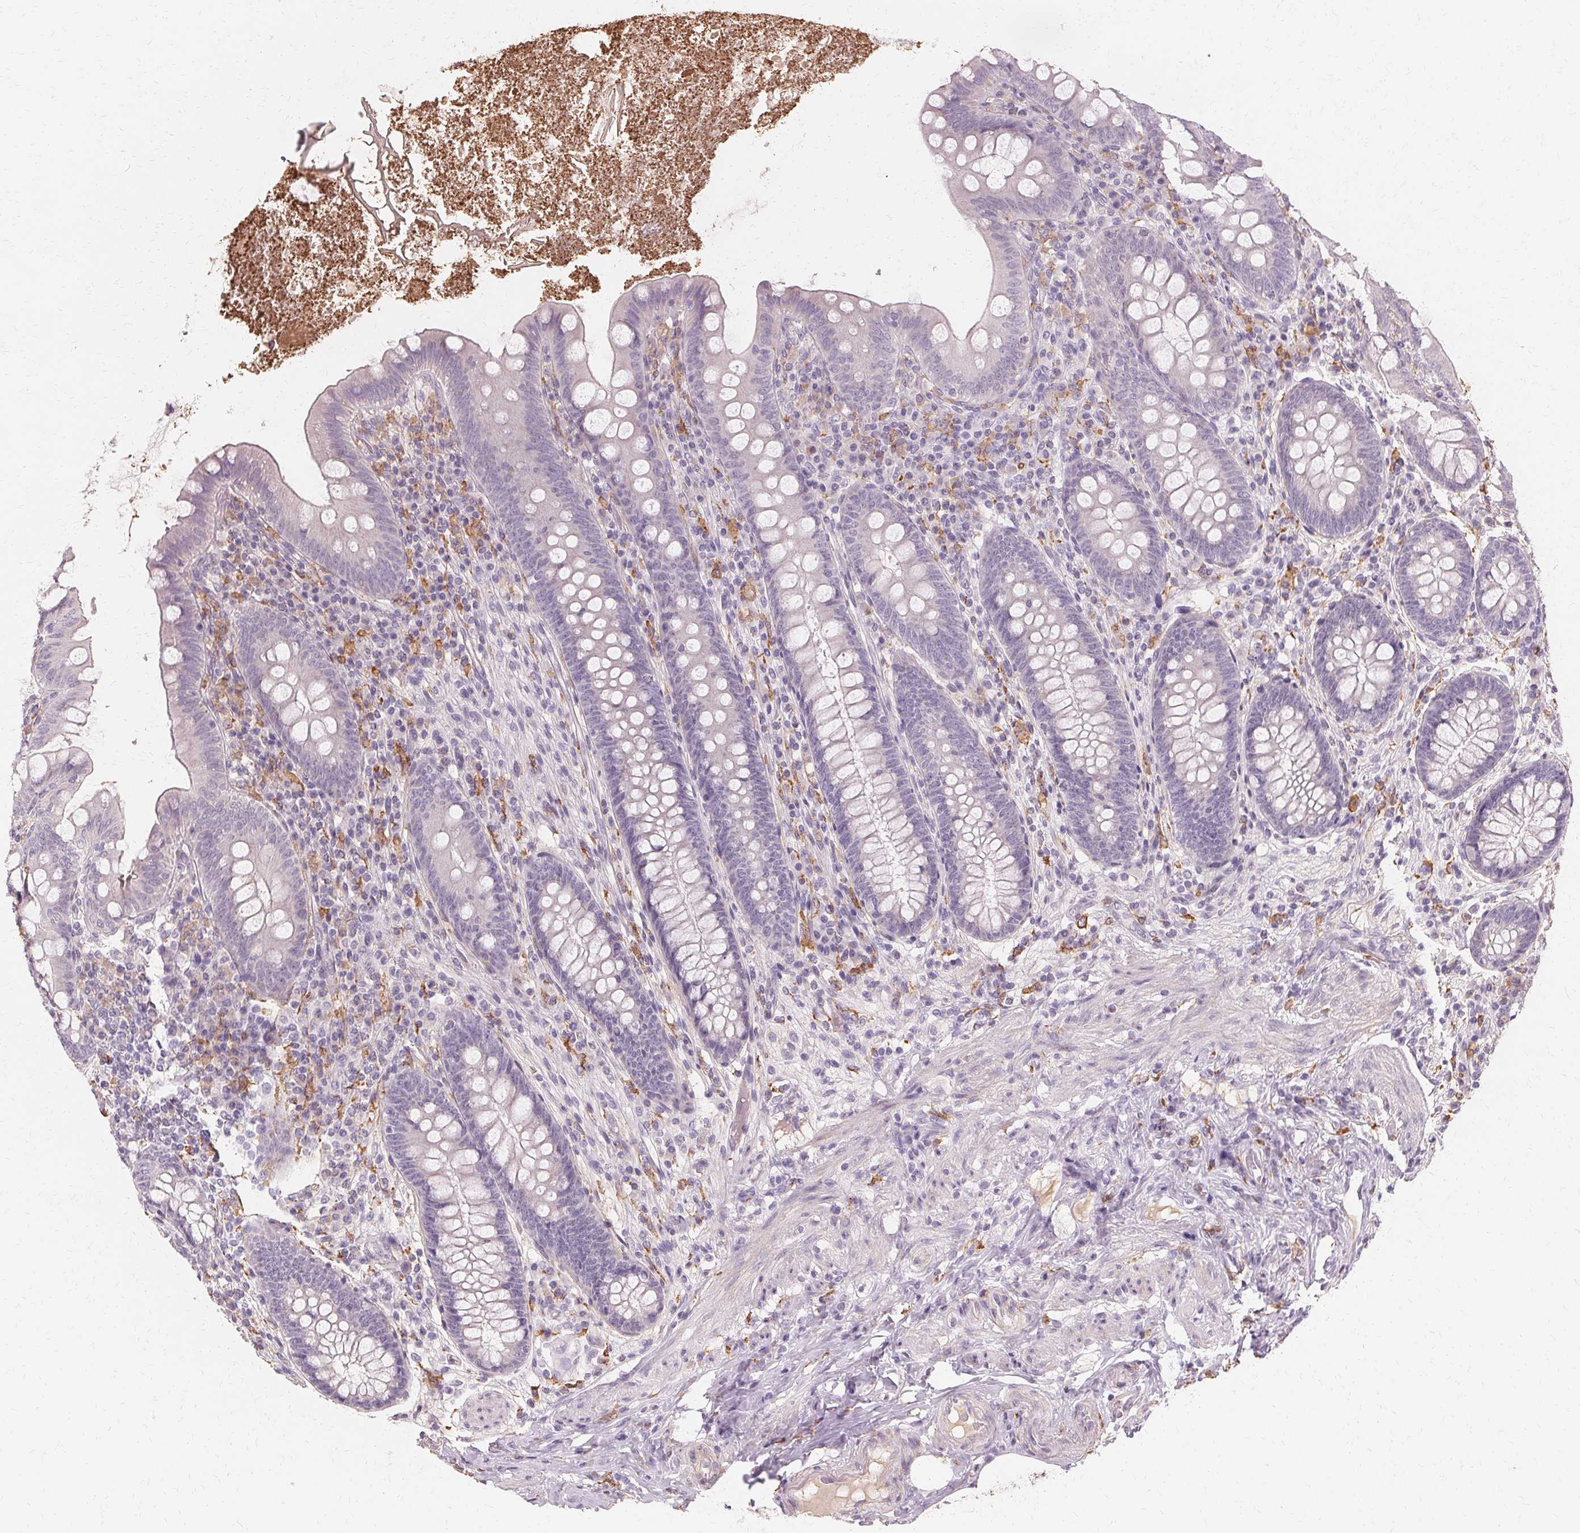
{"staining": {"intensity": "negative", "quantity": "none", "location": "none"}, "tissue": "appendix", "cell_type": "Glandular cells", "image_type": "normal", "snomed": [{"axis": "morphology", "description": "Normal tissue, NOS"}, {"axis": "topography", "description": "Appendix"}], "caption": "The photomicrograph displays no staining of glandular cells in normal appendix.", "gene": "IFNGR1", "patient": {"sex": "male", "age": 71}}